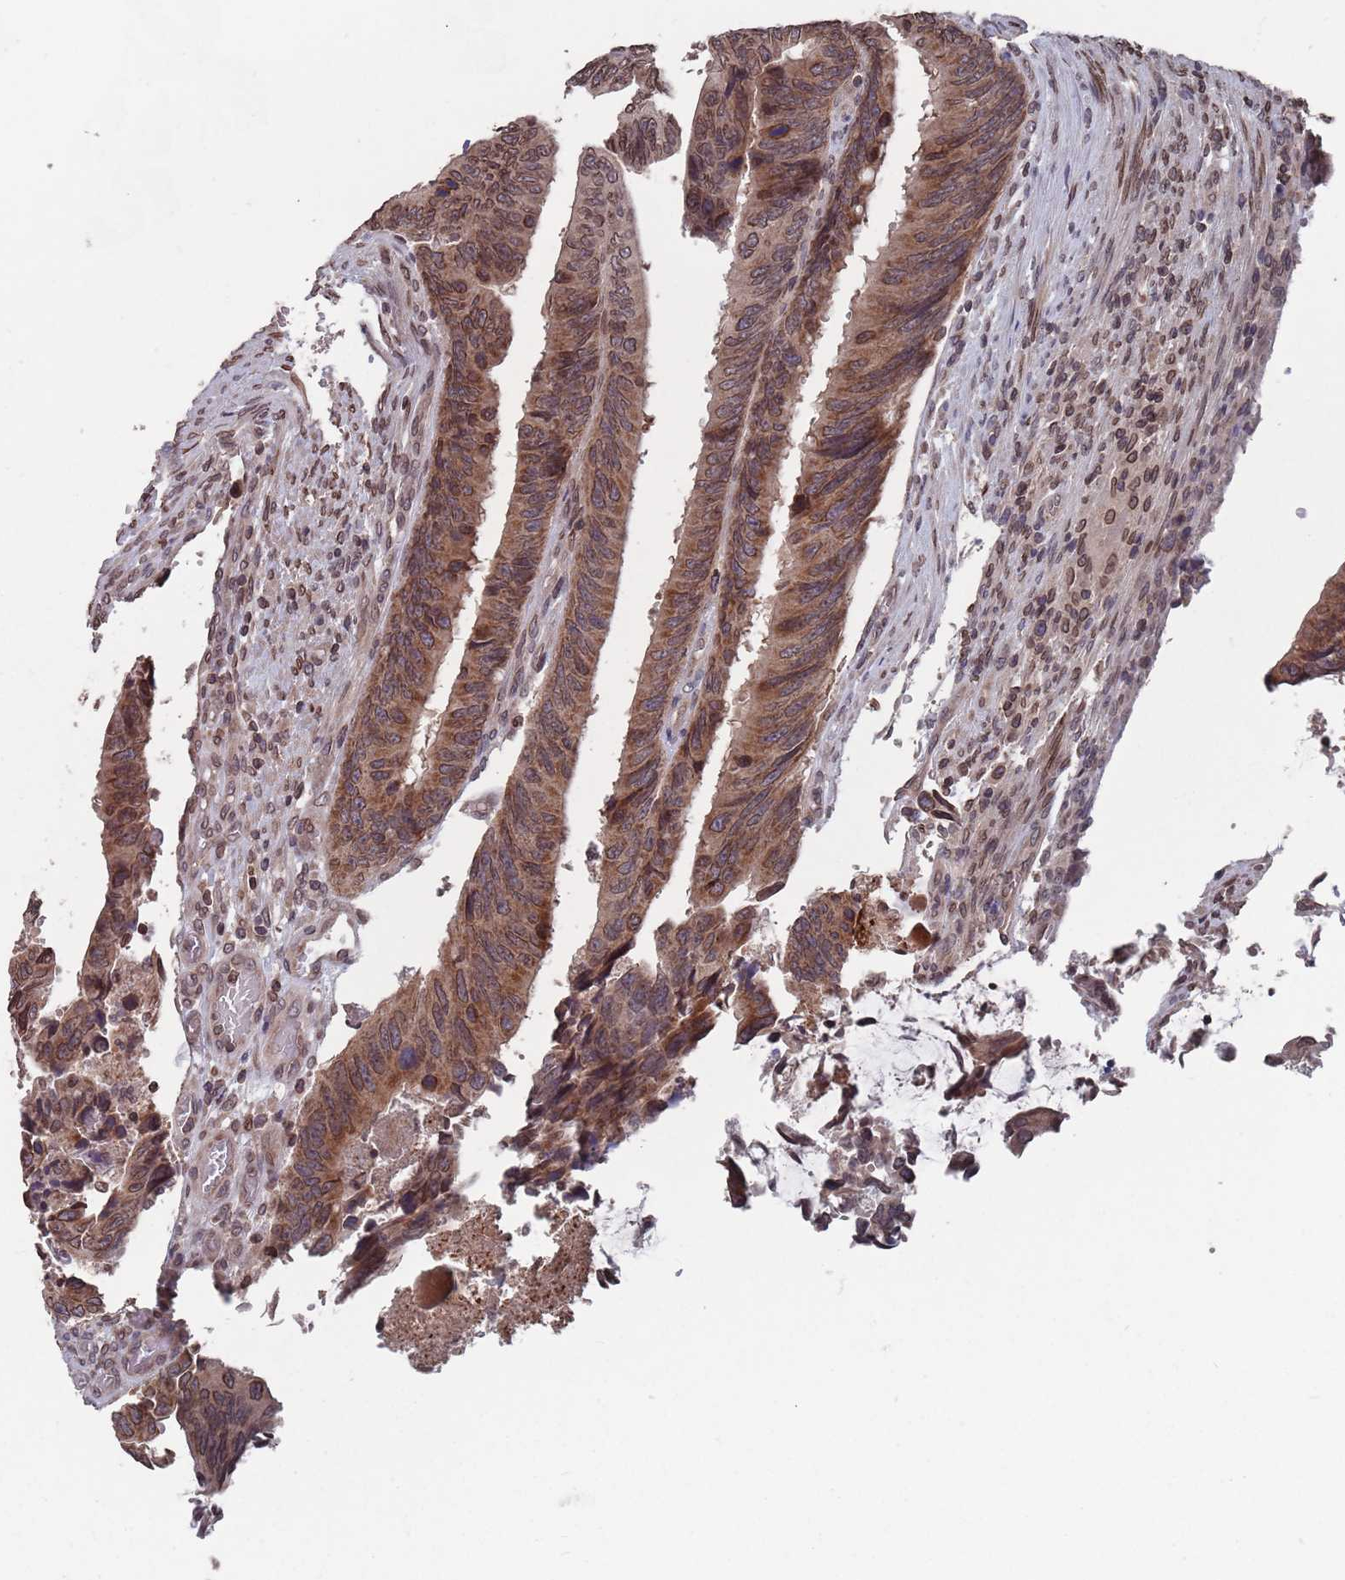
{"staining": {"intensity": "moderate", "quantity": ">75%", "location": "cytoplasmic/membranous,nuclear"}, "tissue": "colorectal cancer", "cell_type": "Tumor cells", "image_type": "cancer", "snomed": [{"axis": "morphology", "description": "Adenocarcinoma, NOS"}, {"axis": "topography", "description": "Colon"}], "caption": "Immunohistochemical staining of colorectal cancer demonstrates medium levels of moderate cytoplasmic/membranous and nuclear expression in about >75% of tumor cells.", "gene": "SDHAF3", "patient": {"sex": "male", "age": 87}}